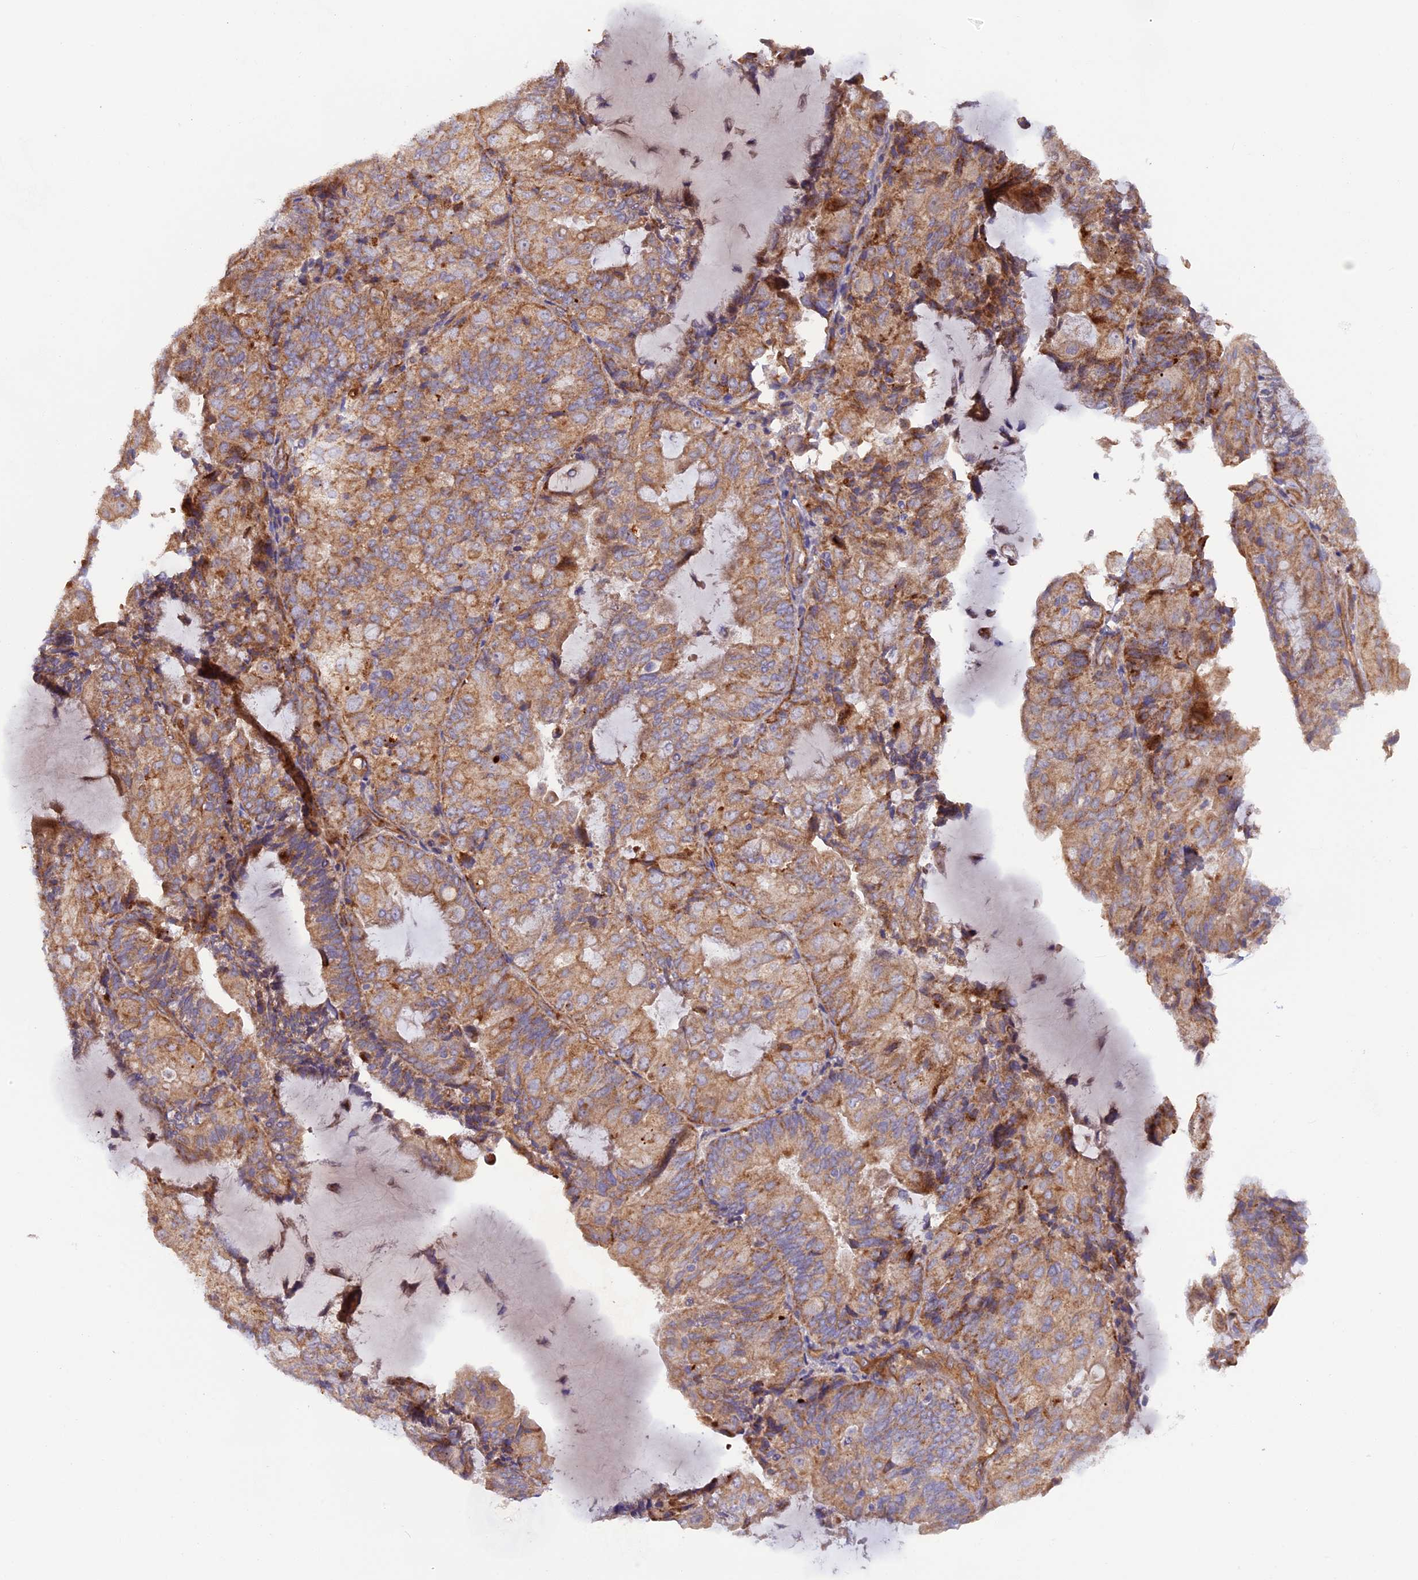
{"staining": {"intensity": "moderate", "quantity": ">75%", "location": "cytoplasmic/membranous"}, "tissue": "endometrial cancer", "cell_type": "Tumor cells", "image_type": "cancer", "snomed": [{"axis": "morphology", "description": "Adenocarcinoma, NOS"}, {"axis": "topography", "description": "Endometrium"}], "caption": "The image reveals staining of endometrial adenocarcinoma, revealing moderate cytoplasmic/membranous protein positivity (brown color) within tumor cells. The staining was performed using DAB, with brown indicating positive protein expression. Nuclei are stained blue with hematoxylin.", "gene": "DUS3L", "patient": {"sex": "female", "age": 81}}